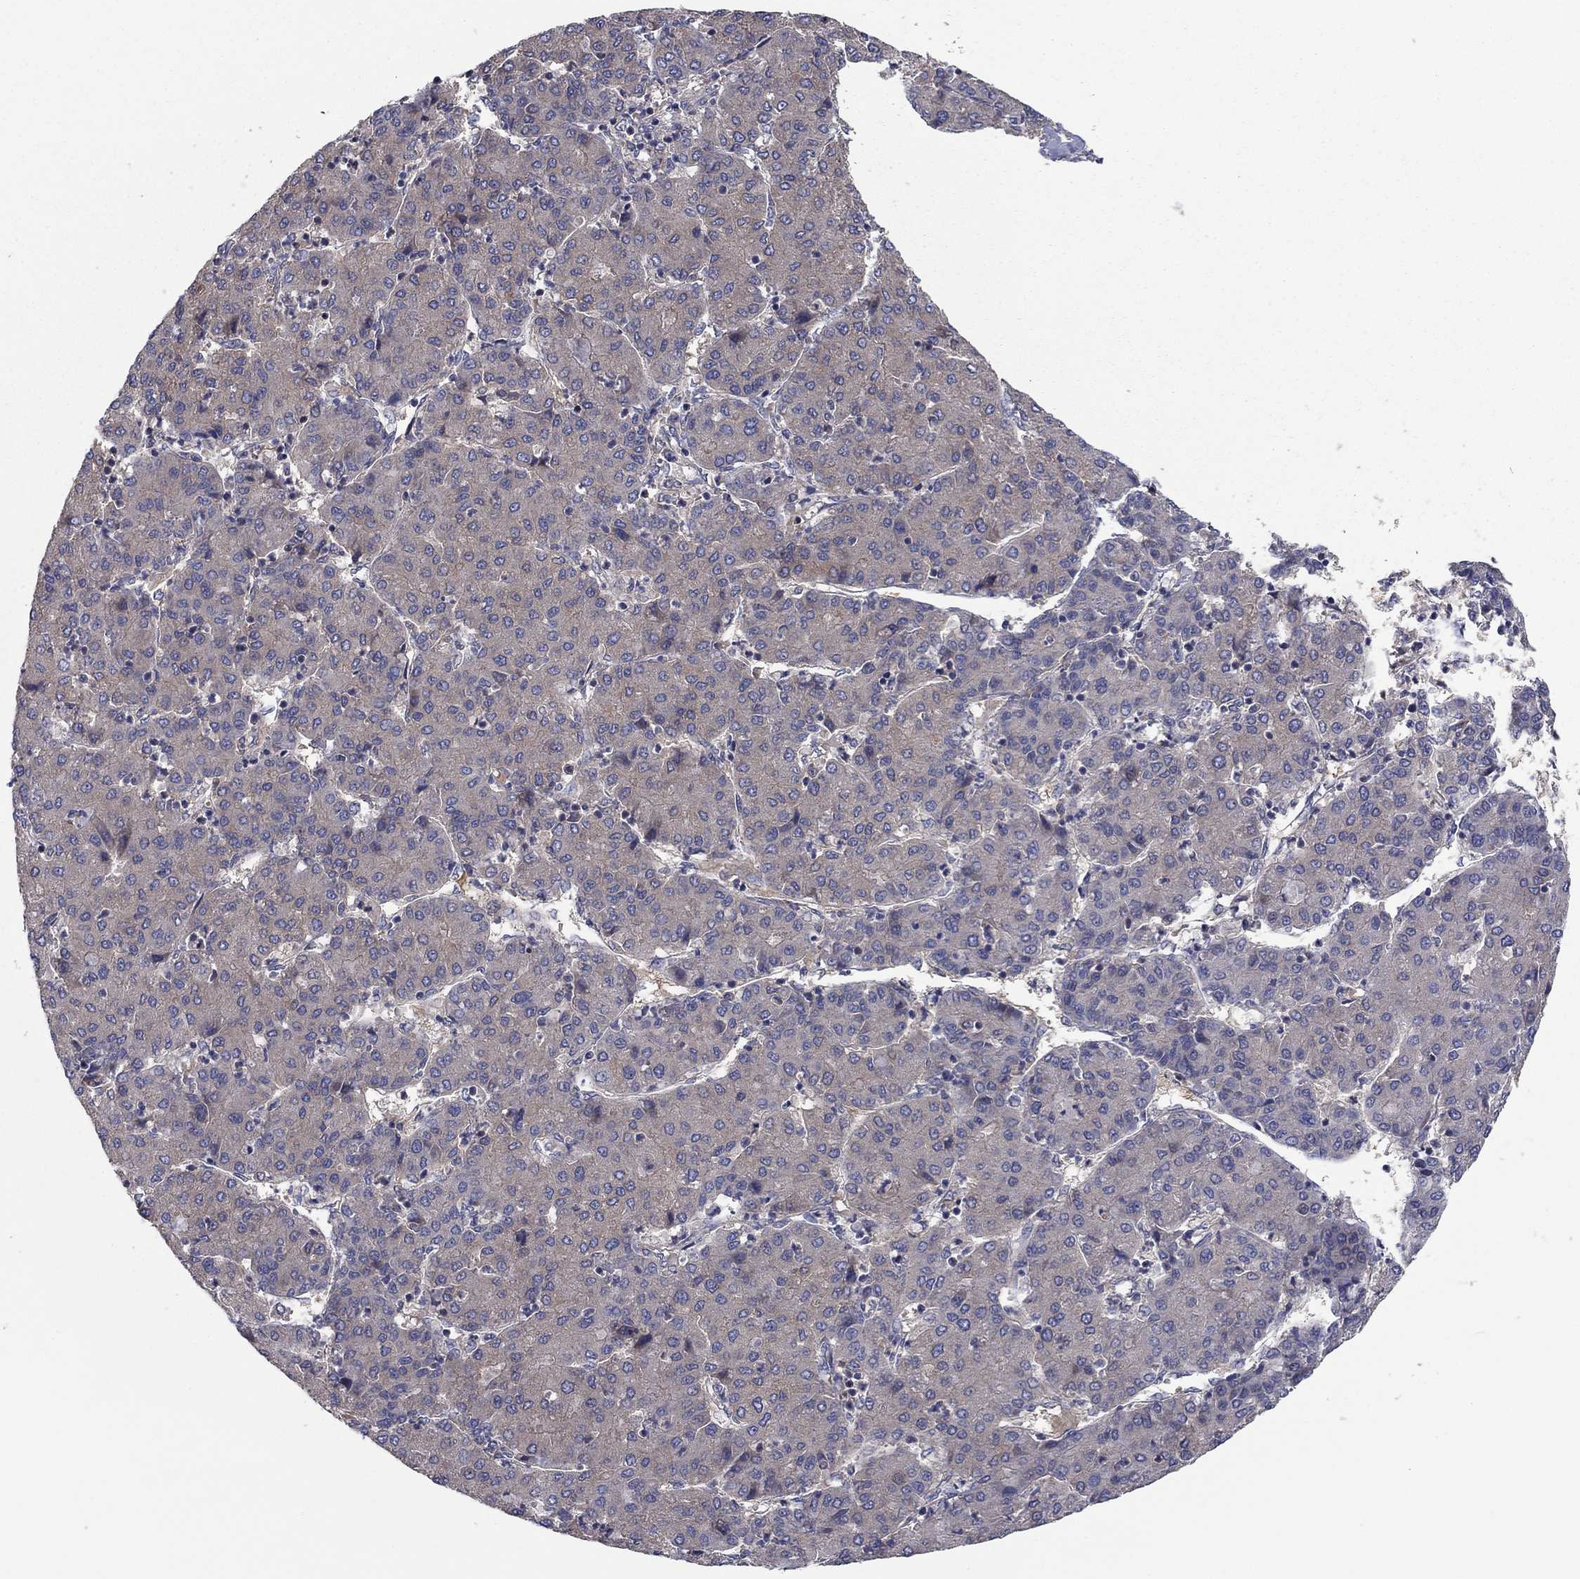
{"staining": {"intensity": "negative", "quantity": "none", "location": "none"}, "tissue": "liver cancer", "cell_type": "Tumor cells", "image_type": "cancer", "snomed": [{"axis": "morphology", "description": "Carcinoma, Hepatocellular, NOS"}, {"axis": "topography", "description": "Liver"}], "caption": "The histopathology image exhibits no staining of tumor cells in liver hepatocellular carcinoma.", "gene": "RNF123", "patient": {"sex": "male", "age": 65}}